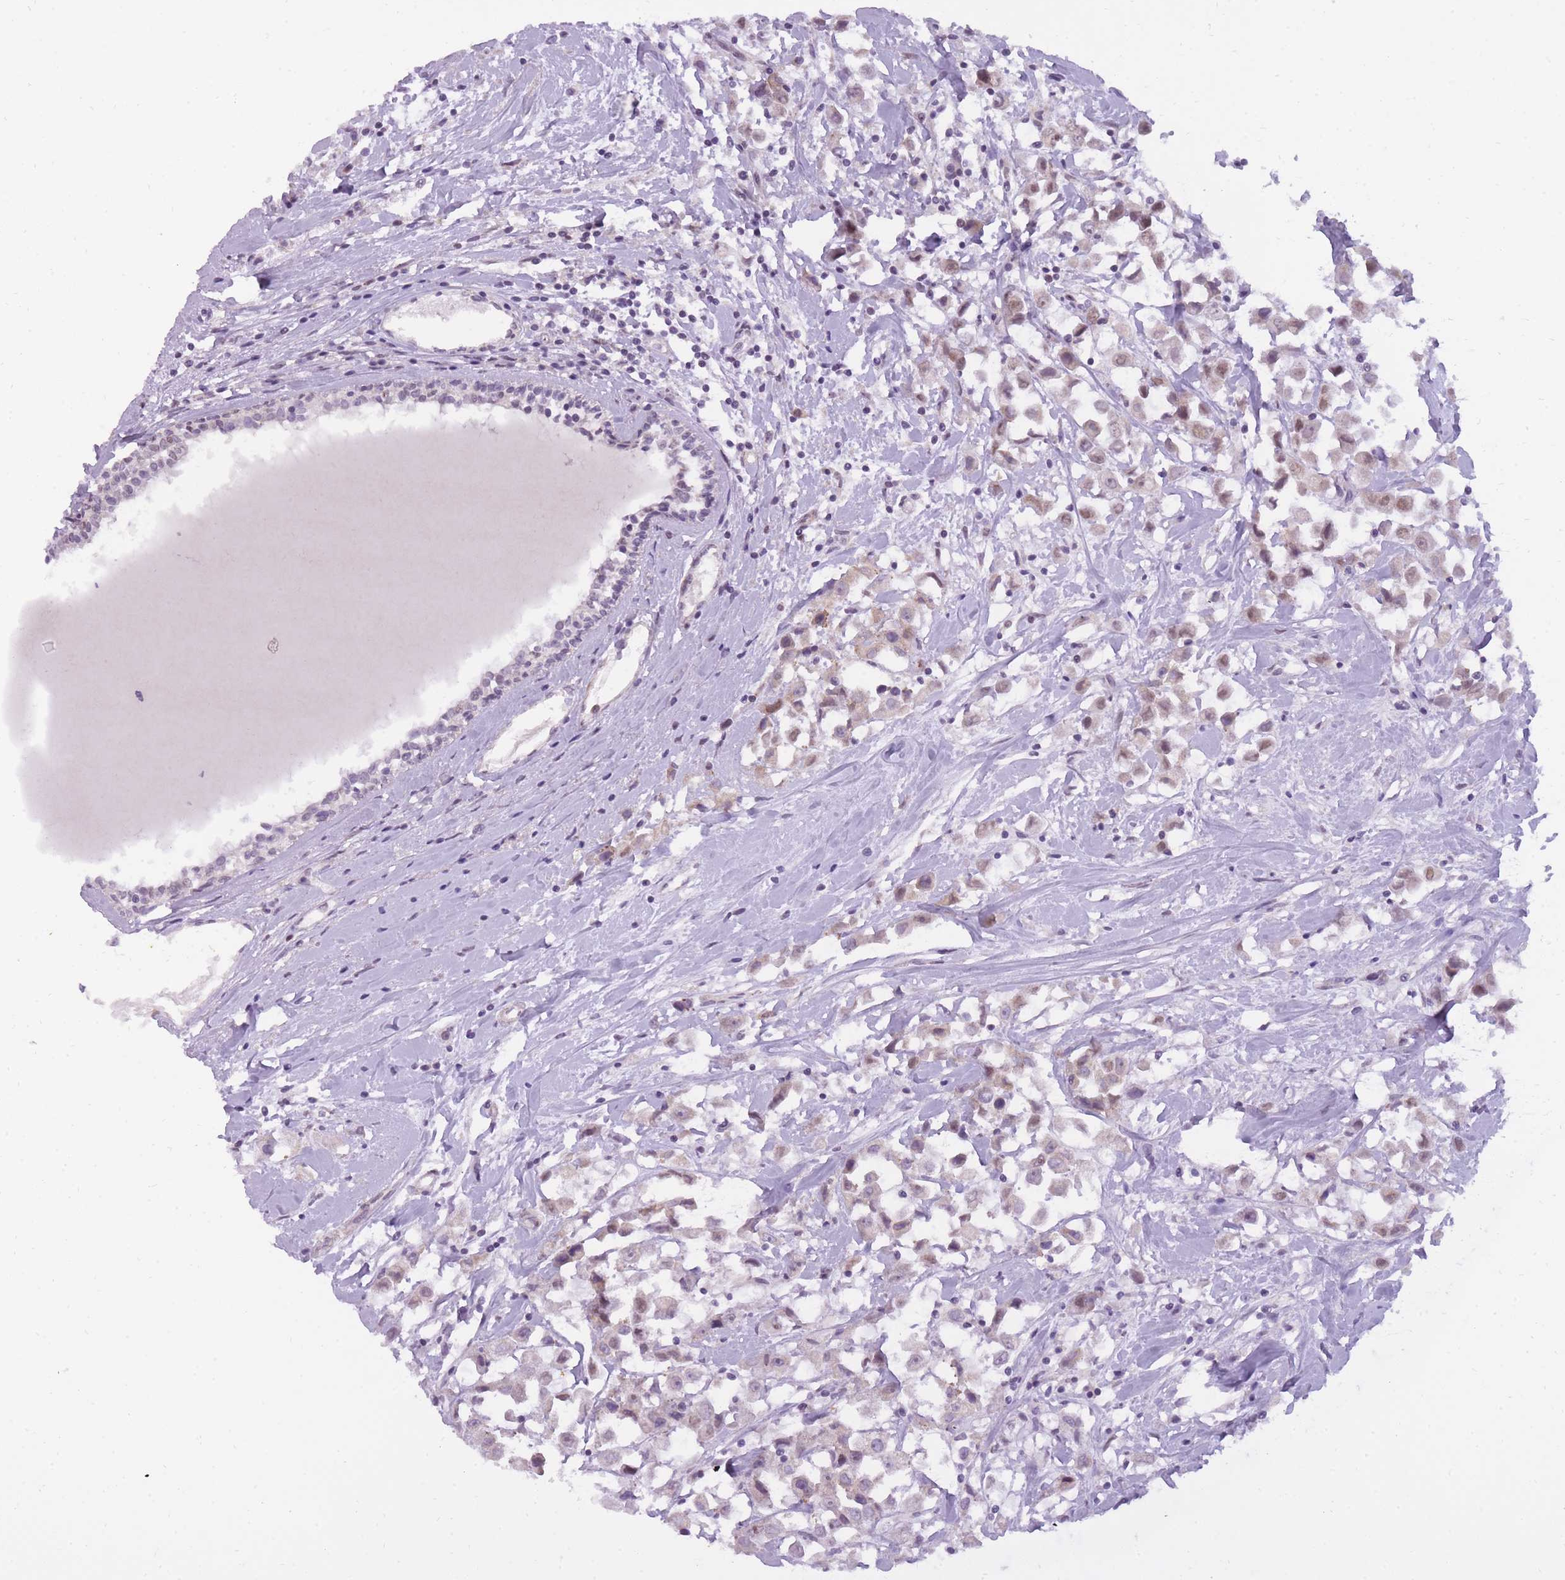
{"staining": {"intensity": "weak", "quantity": ">75%", "location": "nuclear"}, "tissue": "breast cancer", "cell_type": "Tumor cells", "image_type": "cancer", "snomed": [{"axis": "morphology", "description": "Duct carcinoma"}, {"axis": "topography", "description": "Breast"}], "caption": "The photomicrograph displays staining of breast infiltrating ductal carcinoma, revealing weak nuclear protein staining (brown color) within tumor cells. The staining was performed using DAB (3,3'-diaminobenzidine), with brown indicating positive protein expression. Nuclei are stained blue with hematoxylin.", "gene": "TIGD1", "patient": {"sex": "female", "age": 61}}